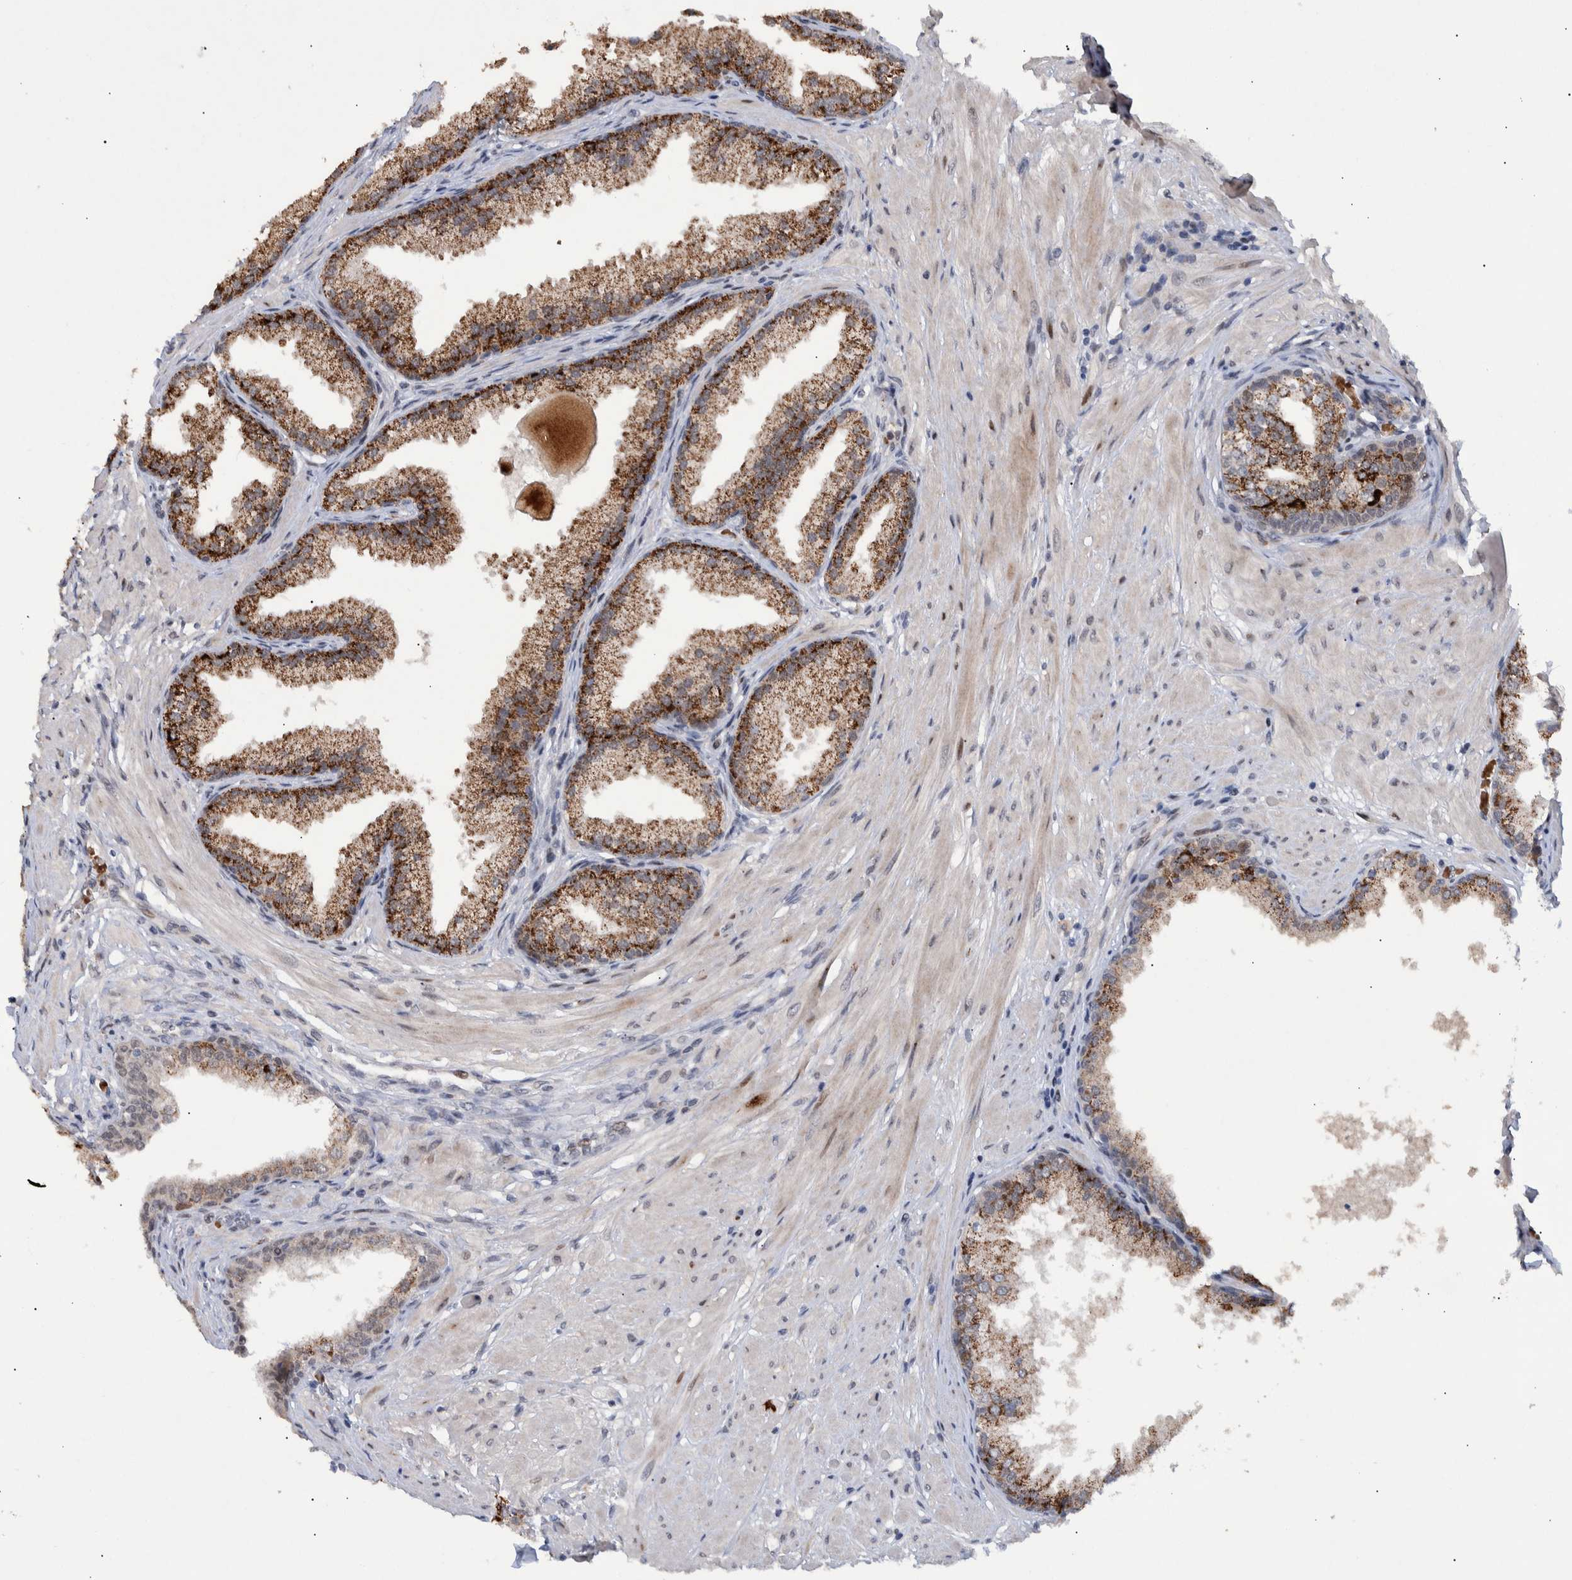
{"staining": {"intensity": "moderate", "quantity": ">75%", "location": "cytoplasmic/membranous"}, "tissue": "prostate", "cell_type": "Glandular cells", "image_type": "normal", "snomed": [{"axis": "morphology", "description": "Normal tissue, NOS"}, {"axis": "topography", "description": "Prostate"}], "caption": "IHC micrograph of normal prostate stained for a protein (brown), which shows medium levels of moderate cytoplasmic/membranous staining in about >75% of glandular cells.", "gene": "ESRP1", "patient": {"sex": "male", "age": 51}}